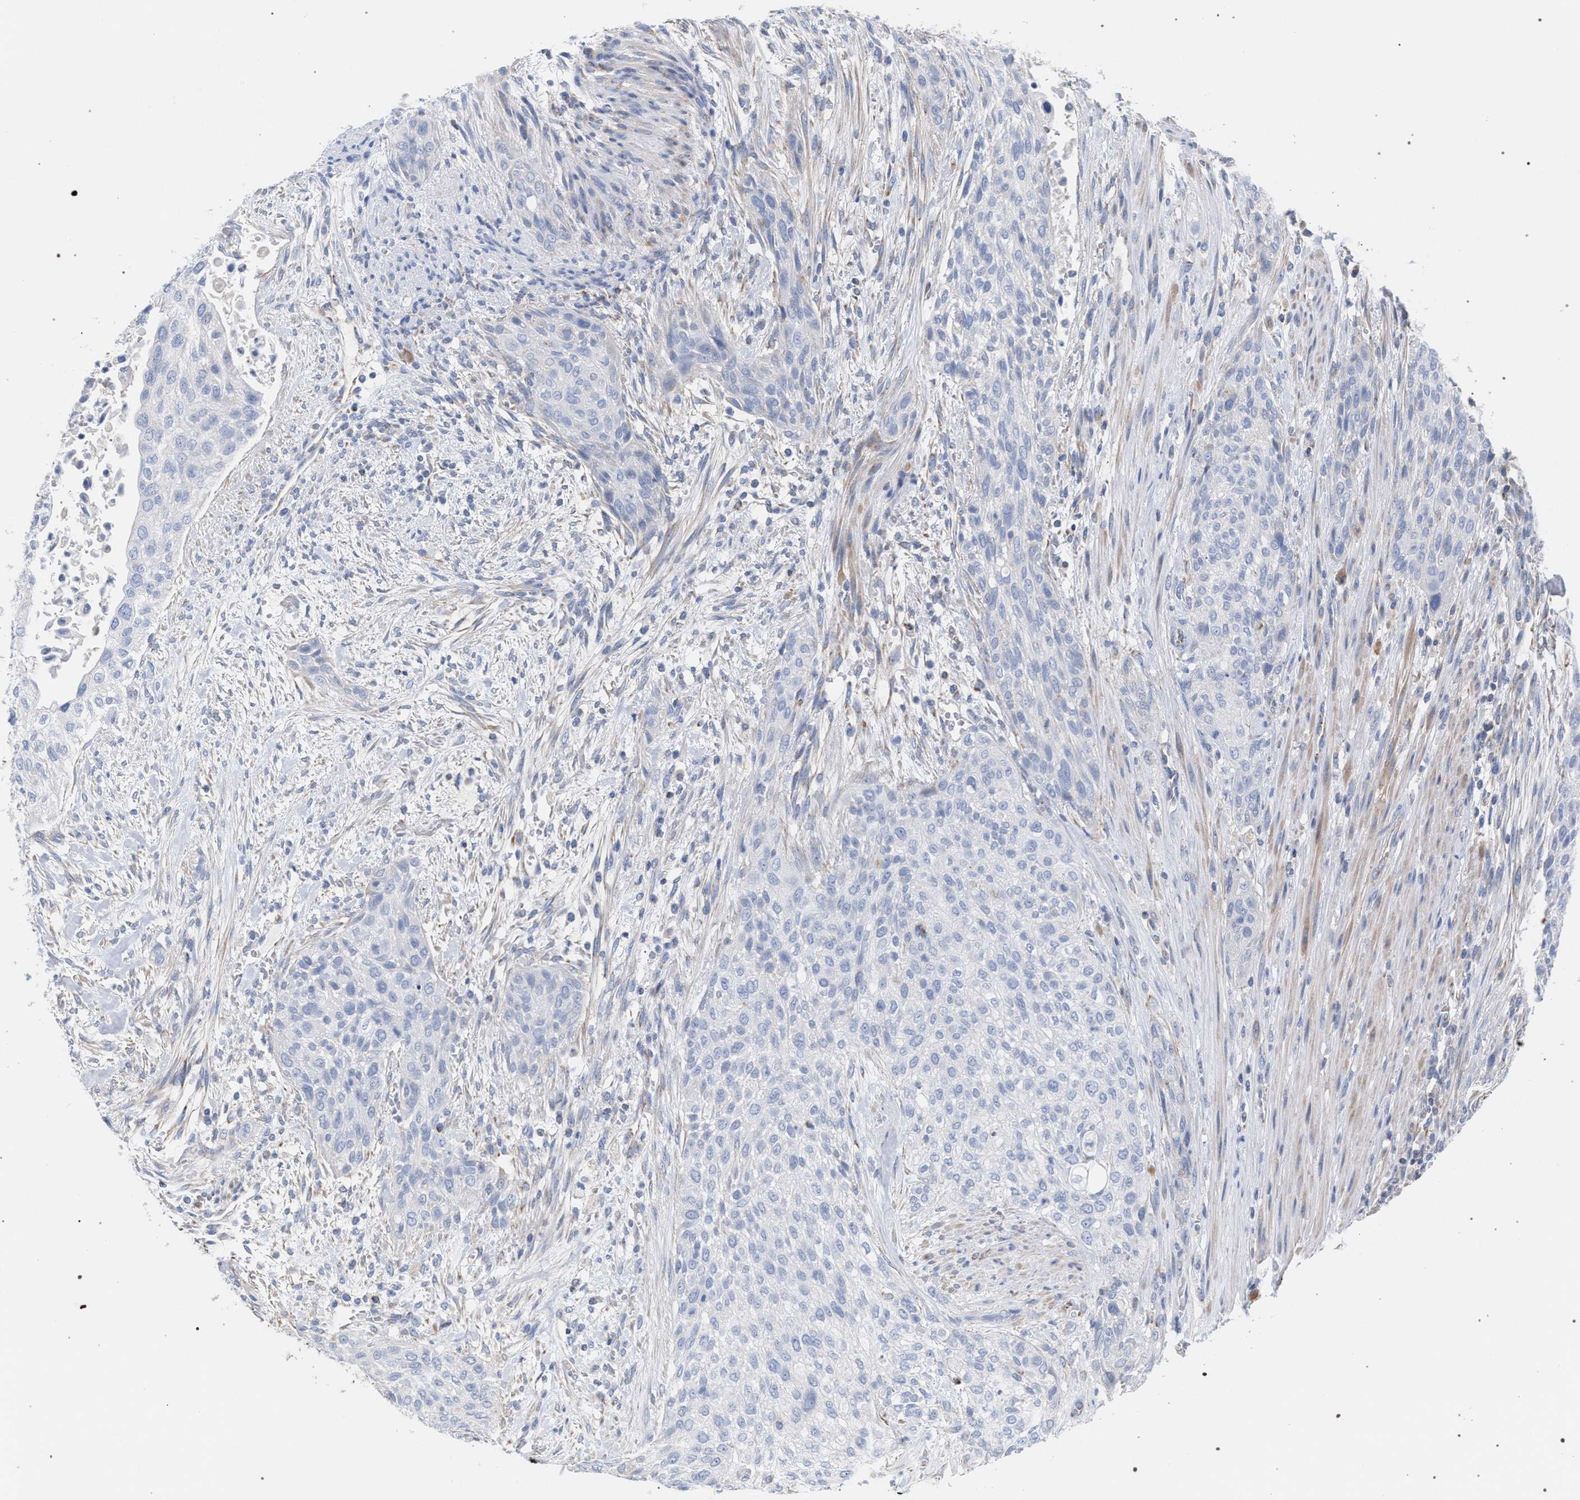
{"staining": {"intensity": "negative", "quantity": "none", "location": "none"}, "tissue": "urothelial cancer", "cell_type": "Tumor cells", "image_type": "cancer", "snomed": [{"axis": "morphology", "description": "Urothelial carcinoma, Low grade"}, {"axis": "morphology", "description": "Urothelial carcinoma, High grade"}, {"axis": "topography", "description": "Urinary bladder"}], "caption": "Human high-grade urothelial carcinoma stained for a protein using IHC displays no positivity in tumor cells.", "gene": "ECI2", "patient": {"sex": "male", "age": 35}}